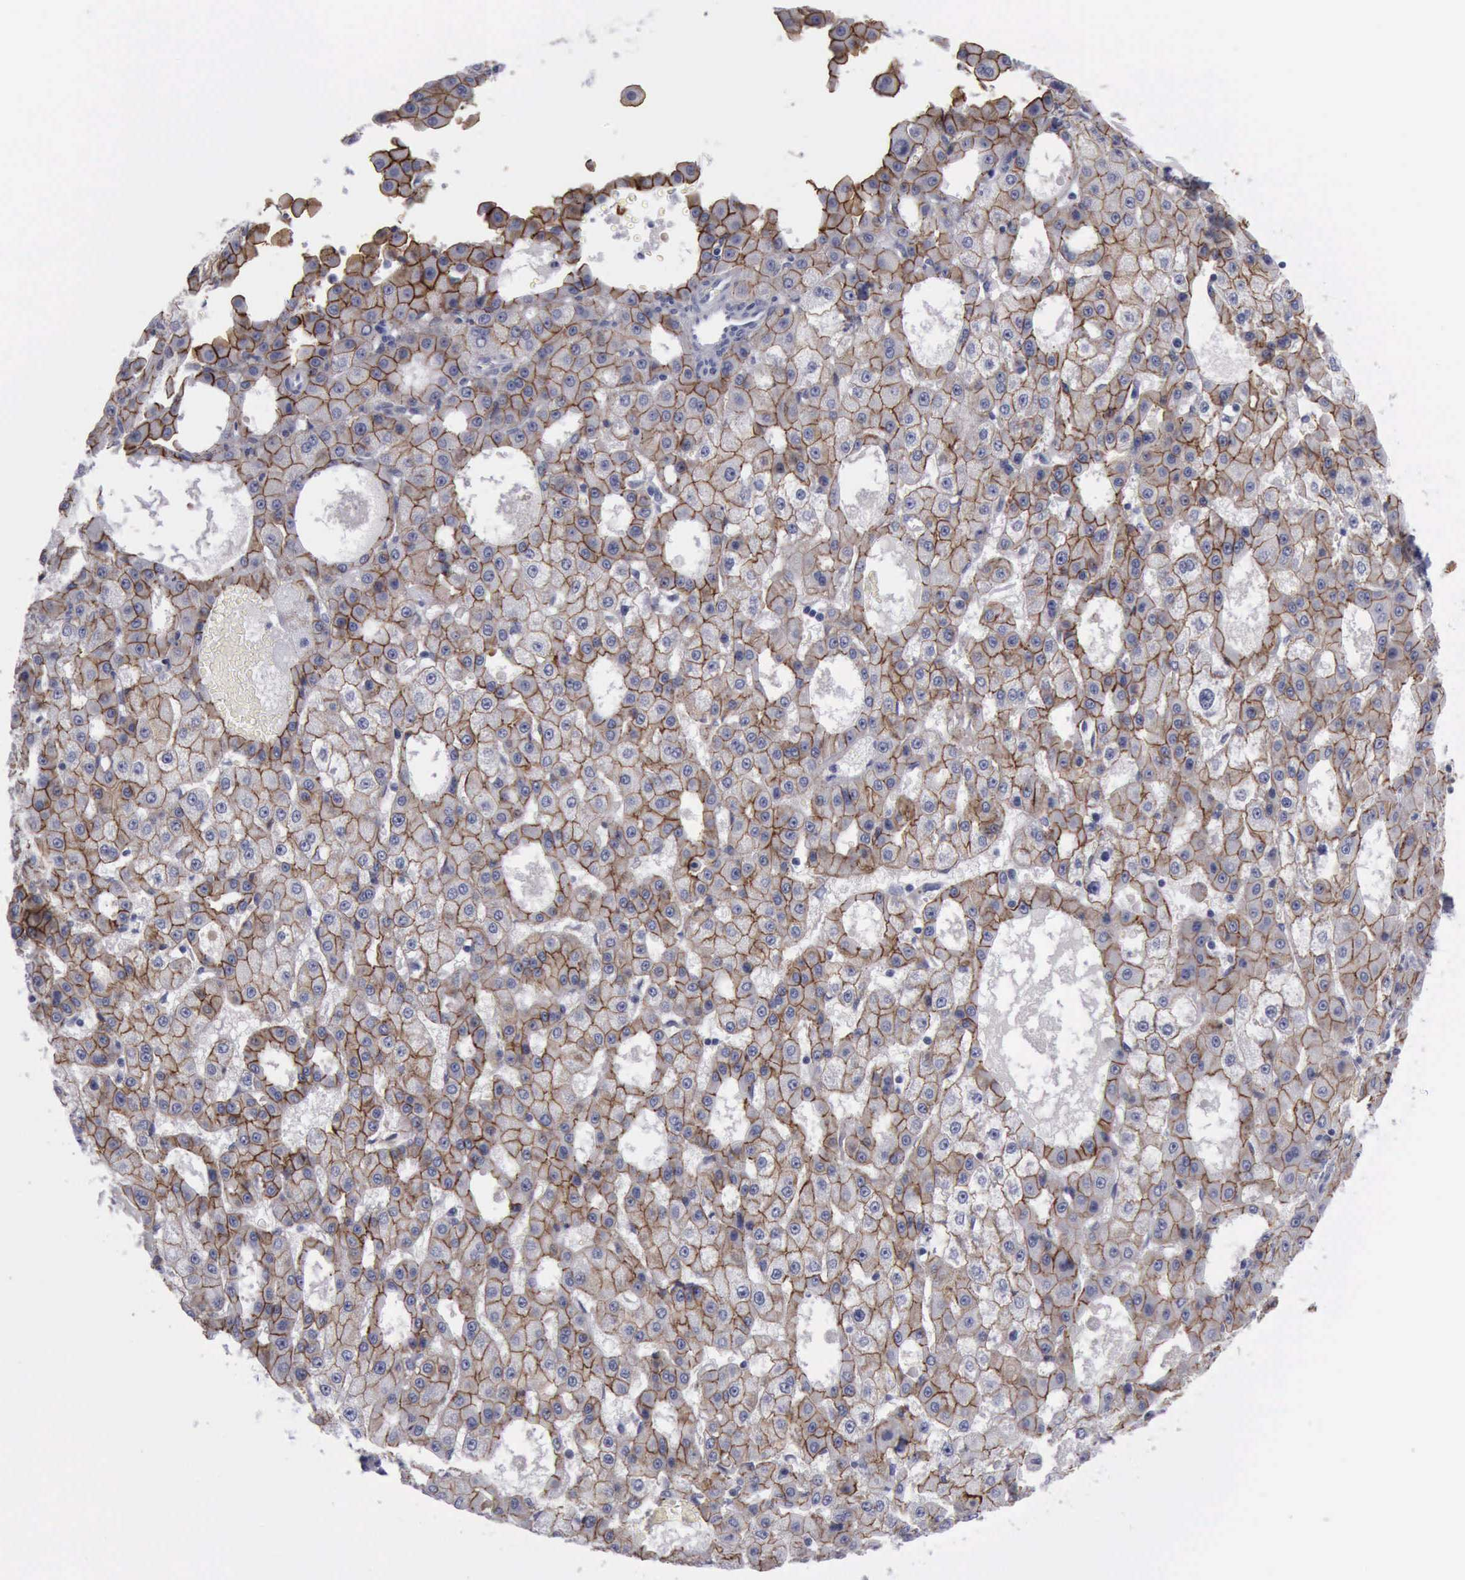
{"staining": {"intensity": "moderate", "quantity": ">75%", "location": "cytoplasmic/membranous"}, "tissue": "liver cancer", "cell_type": "Tumor cells", "image_type": "cancer", "snomed": [{"axis": "morphology", "description": "Carcinoma, Hepatocellular, NOS"}, {"axis": "topography", "description": "Liver"}], "caption": "Immunohistochemistry (IHC) (DAB (3,3'-diaminobenzidine)) staining of liver cancer displays moderate cytoplasmic/membranous protein staining in about >75% of tumor cells.", "gene": "CDH2", "patient": {"sex": "male", "age": 47}}